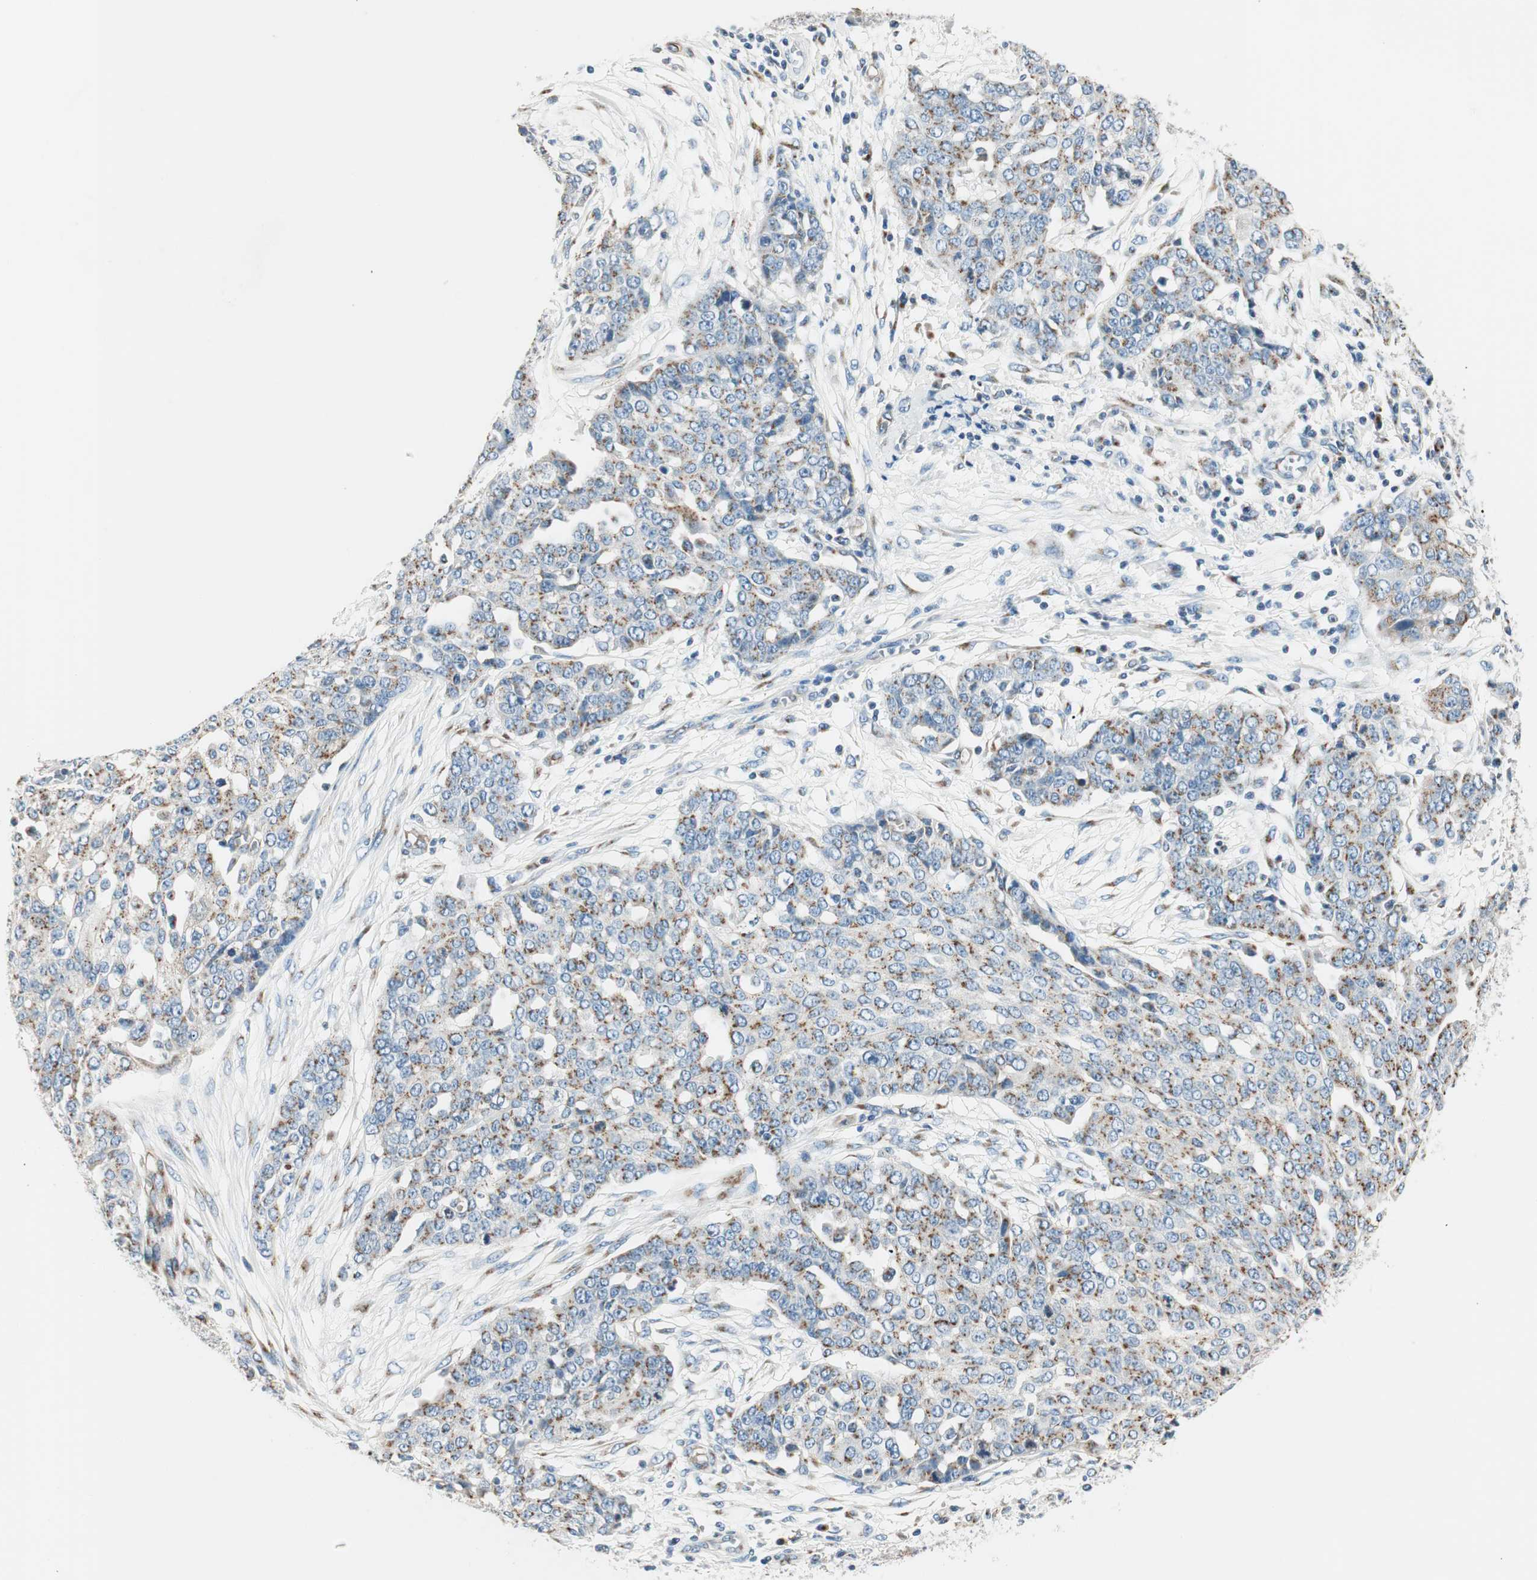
{"staining": {"intensity": "moderate", "quantity": "25%-75%", "location": "cytoplasmic/membranous"}, "tissue": "ovarian cancer", "cell_type": "Tumor cells", "image_type": "cancer", "snomed": [{"axis": "morphology", "description": "Cystadenocarcinoma, serous, NOS"}, {"axis": "topography", "description": "Soft tissue"}, {"axis": "topography", "description": "Ovary"}], "caption": "Ovarian serous cystadenocarcinoma tissue displays moderate cytoplasmic/membranous expression in approximately 25%-75% of tumor cells, visualized by immunohistochemistry. (brown staining indicates protein expression, while blue staining denotes nuclei).", "gene": "TMF1", "patient": {"sex": "female", "age": 57}}